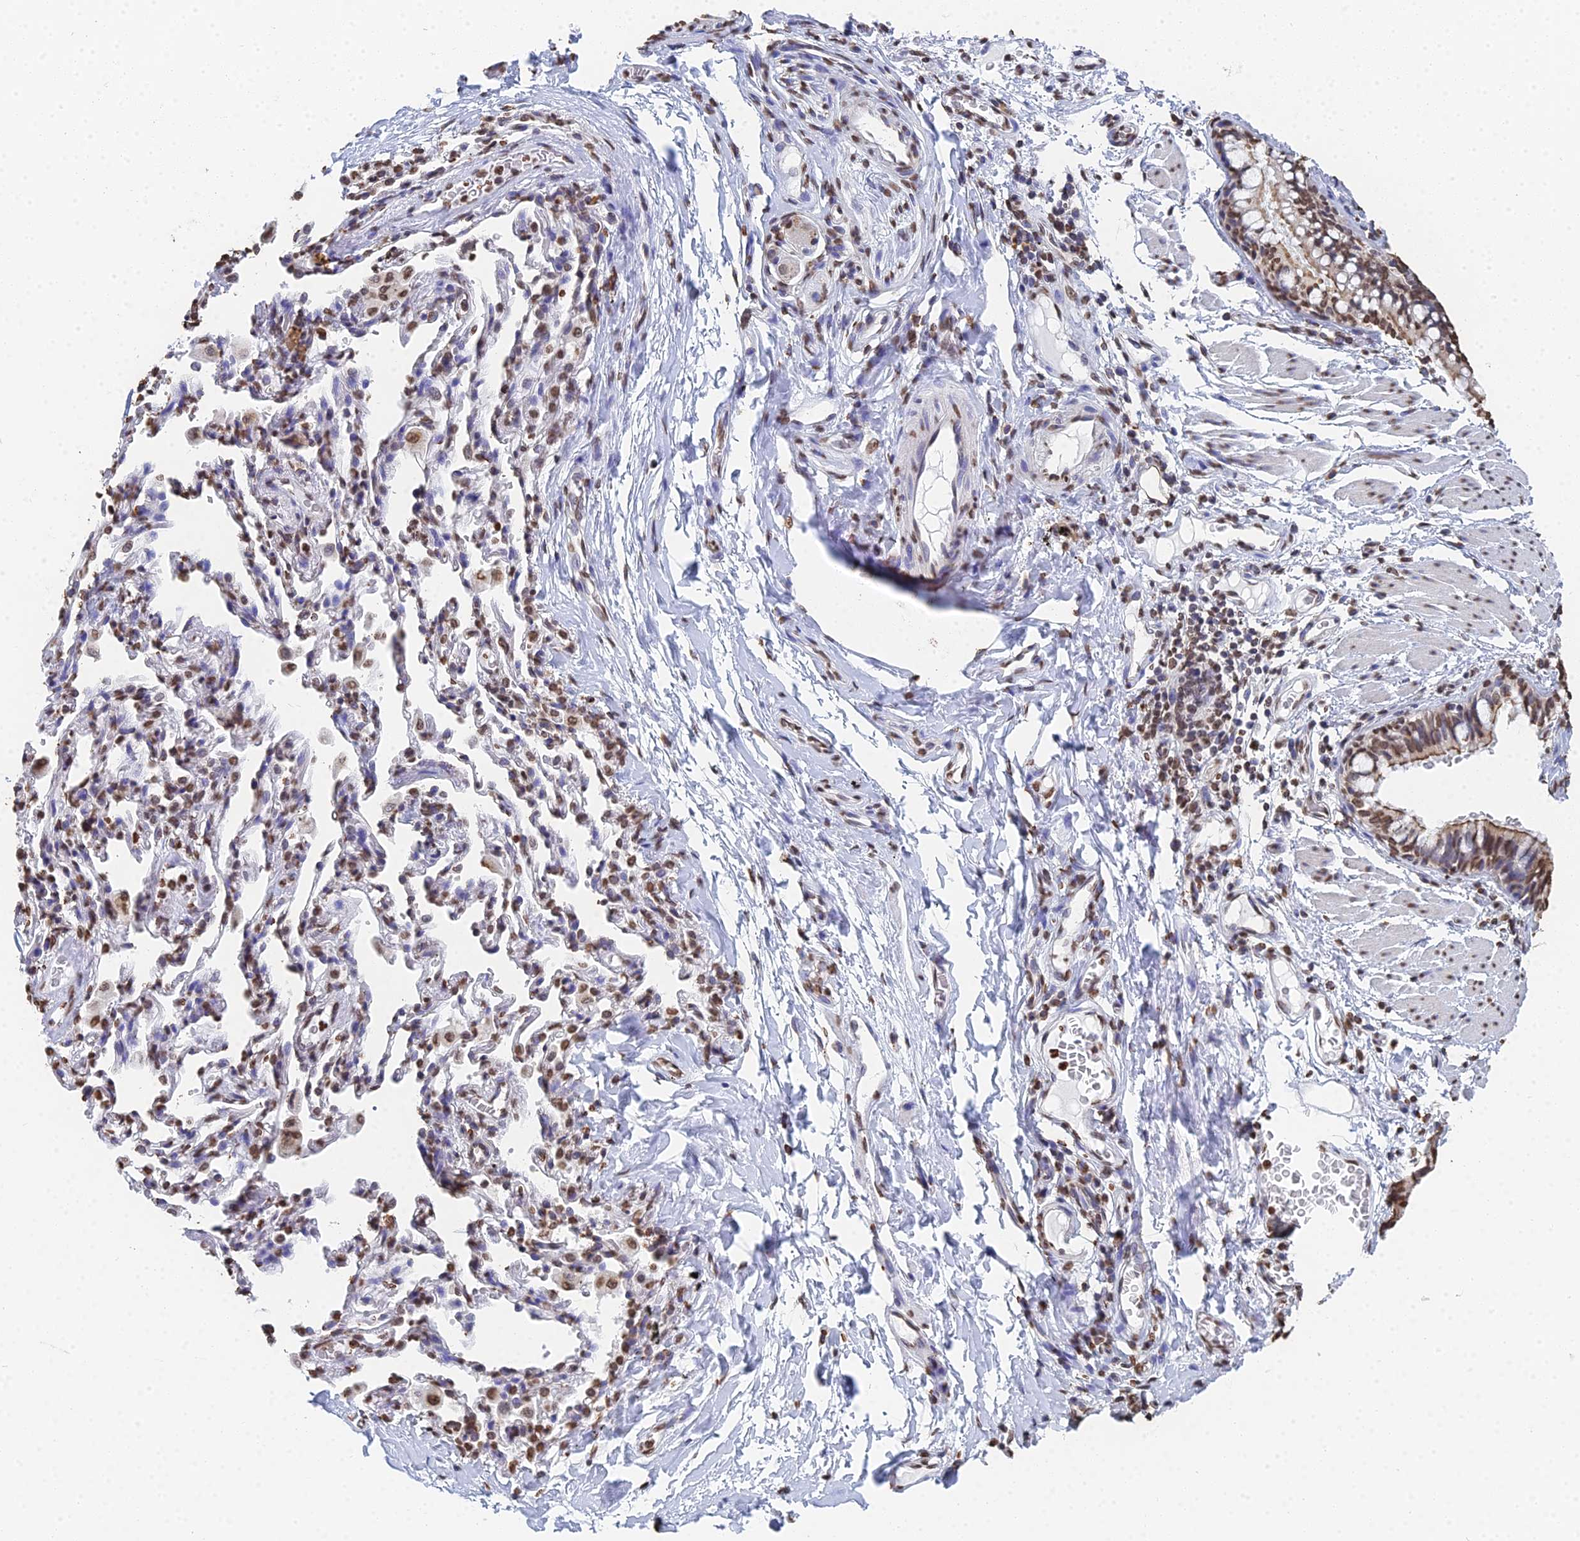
{"staining": {"intensity": "moderate", "quantity": ">75%", "location": "cytoplasmic/membranous,nuclear"}, "tissue": "bronchus", "cell_type": "Respiratory epithelial cells", "image_type": "normal", "snomed": [{"axis": "morphology", "description": "Normal tissue, NOS"}, {"axis": "topography", "description": "Cartilage tissue"}, {"axis": "topography", "description": "Bronchus"}], "caption": "A photomicrograph showing moderate cytoplasmic/membranous,nuclear positivity in approximately >75% of respiratory epithelial cells in benign bronchus, as visualized by brown immunohistochemical staining.", "gene": "GBP3", "patient": {"sex": "female", "age": 36}}